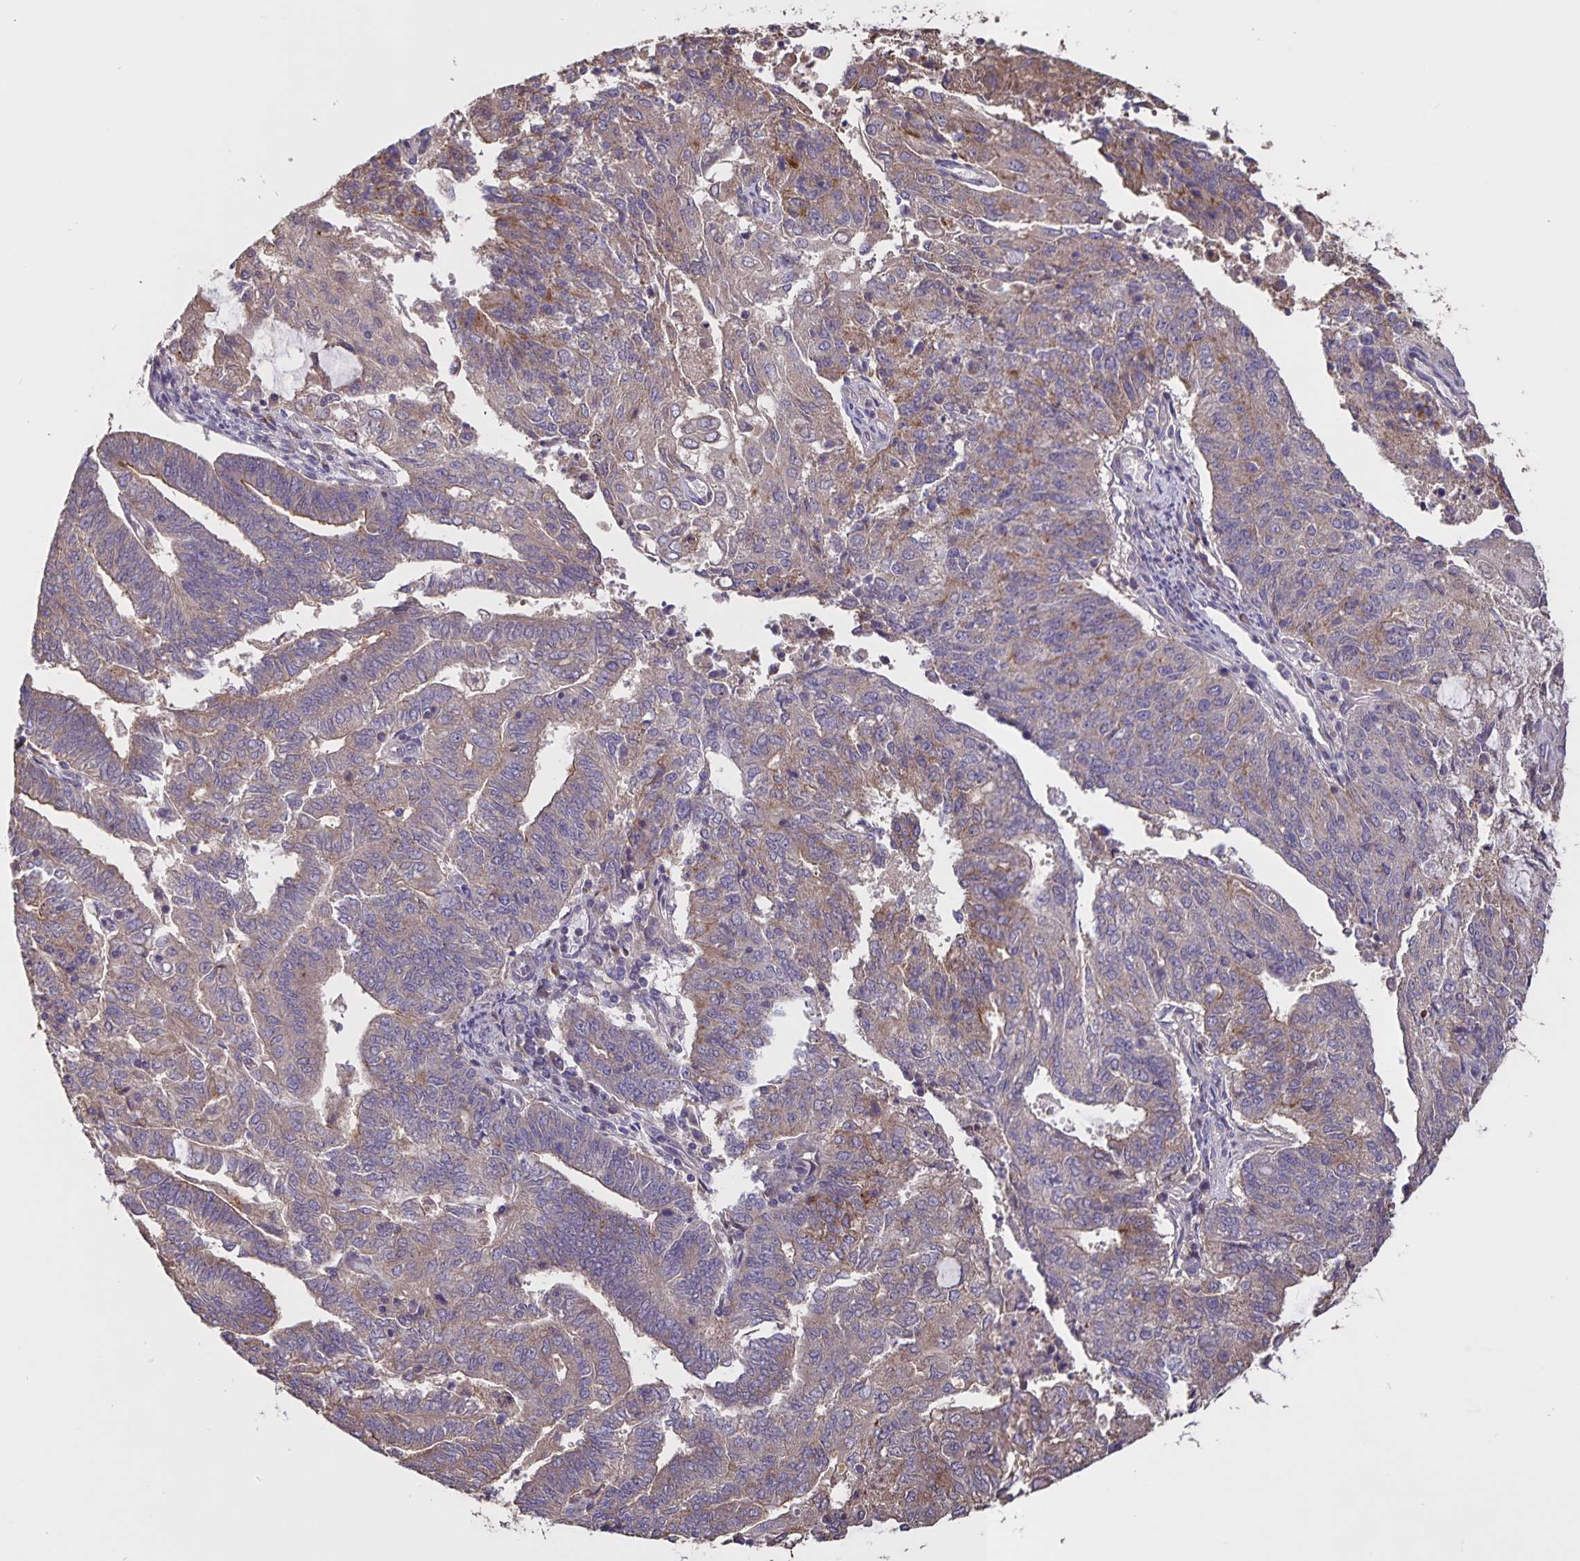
{"staining": {"intensity": "weak", "quantity": "25%-75%", "location": "cytoplasmic/membranous"}, "tissue": "endometrial cancer", "cell_type": "Tumor cells", "image_type": "cancer", "snomed": [{"axis": "morphology", "description": "Adenocarcinoma, NOS"}, {"axis": "topography", "description": "Endometrium"}], "caption": "Immunohistochemical staining of human endometrial cancer (adenocarcinoma) reveals low levels of weak cytoplasmic/membranous protein positivity in about 25%-75% of tumor cells. Immunohistochemistry (ihc) stains the protein in brown and the nuclei are stained blue.", "gene": "FBXL16", "patient": {"sex": "female", "age": 82}}